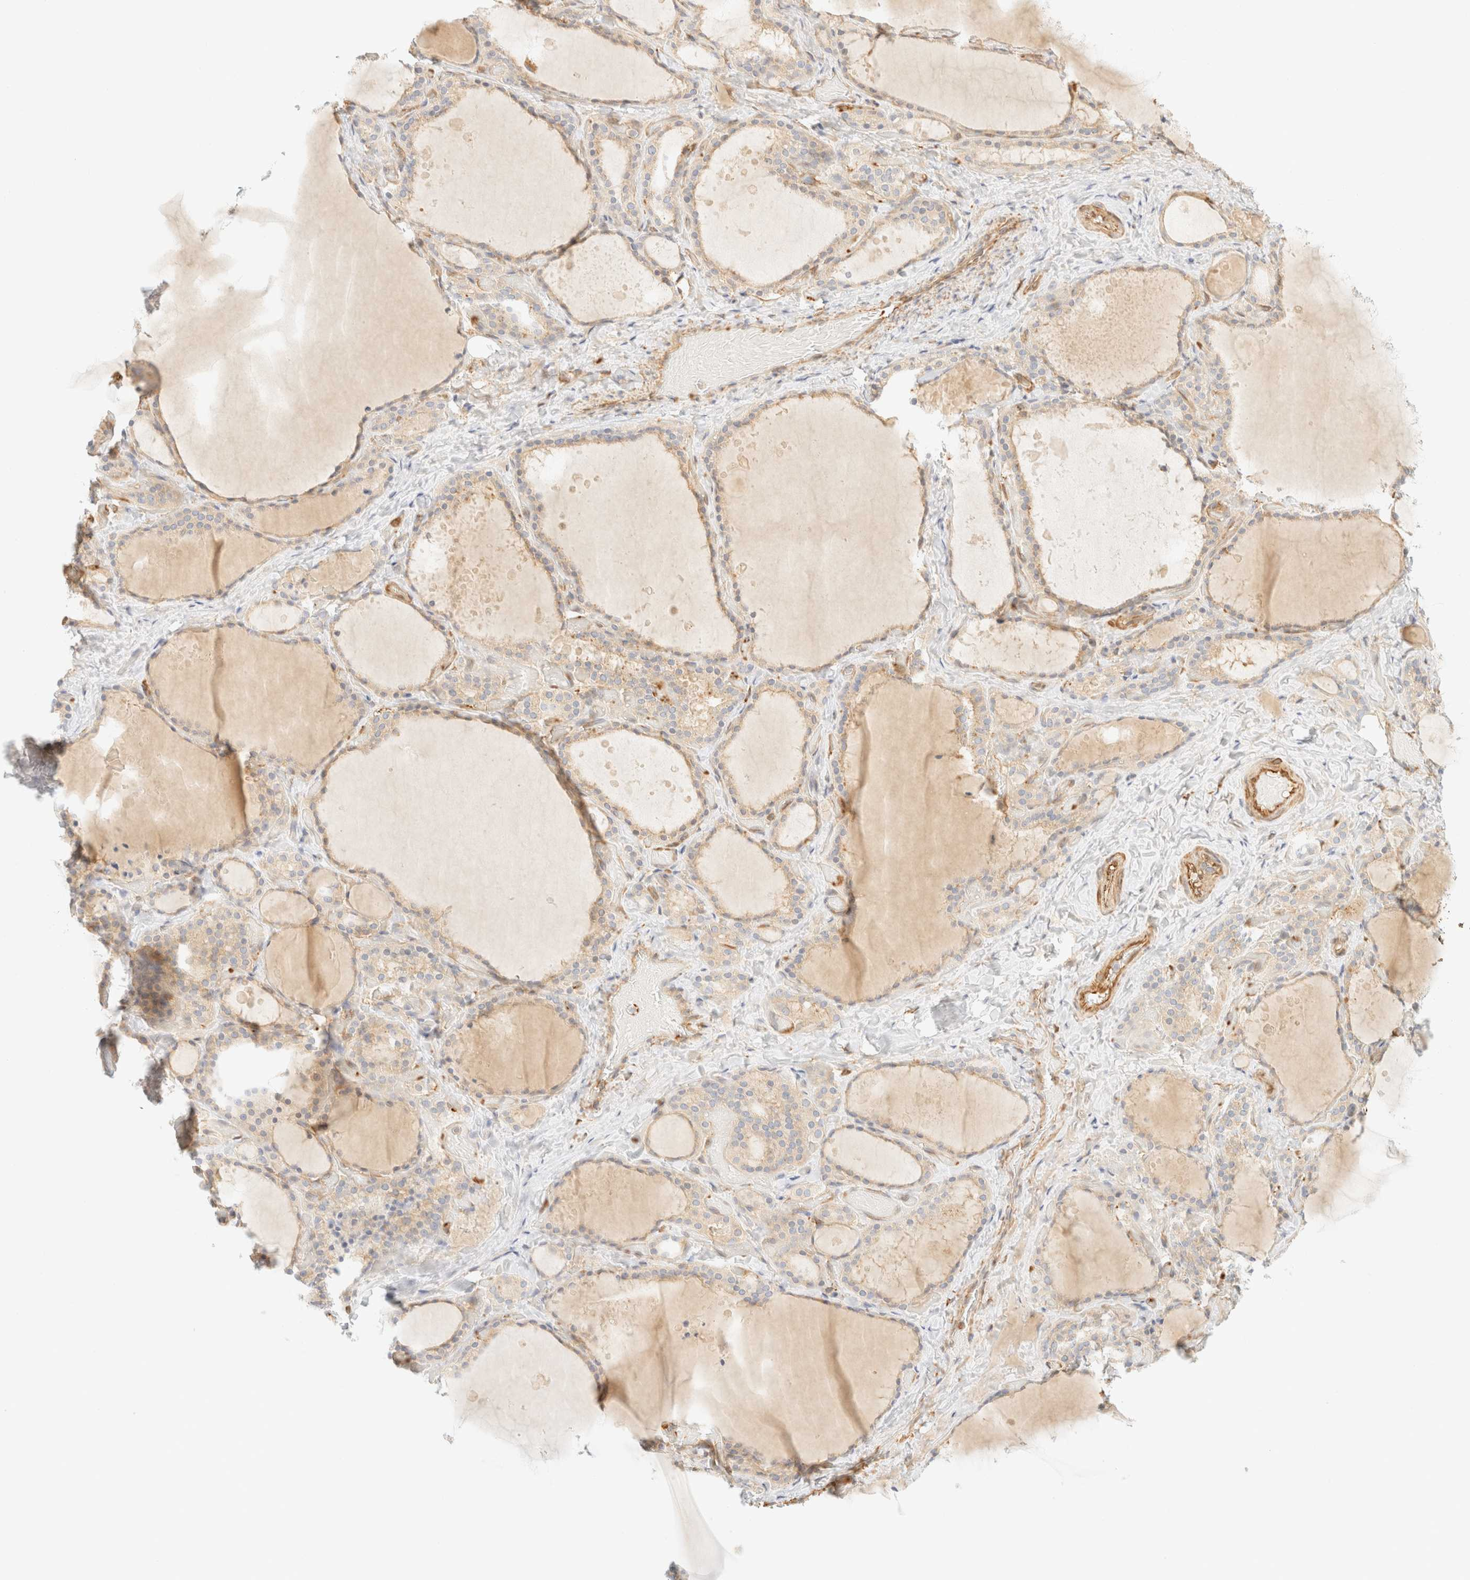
{"staining": {"intensity": "weak", "quantity": "<25%", "location": "cytoplasmic/membranous"}, "tissue": "thyroid gland", "cell_type": "Glandular cells", "image_type": "normal", "snomed": [{"axis": "morphology", "description": "Normal tissue, NOS"}, {"axis": "topography", "description": "Thyroid gland"}], "caption": "DAB (3,3'-diaminobenzidine) immunohistochemical staining of unremarkable human thyroid gland demonstrates no significant positivity in glandular cells. (Immunohistochemistry (ihc), brightfield microscopy, high magnification).", "gene": "OTOP2", "patient": {"sex": "female", "age": 44}}